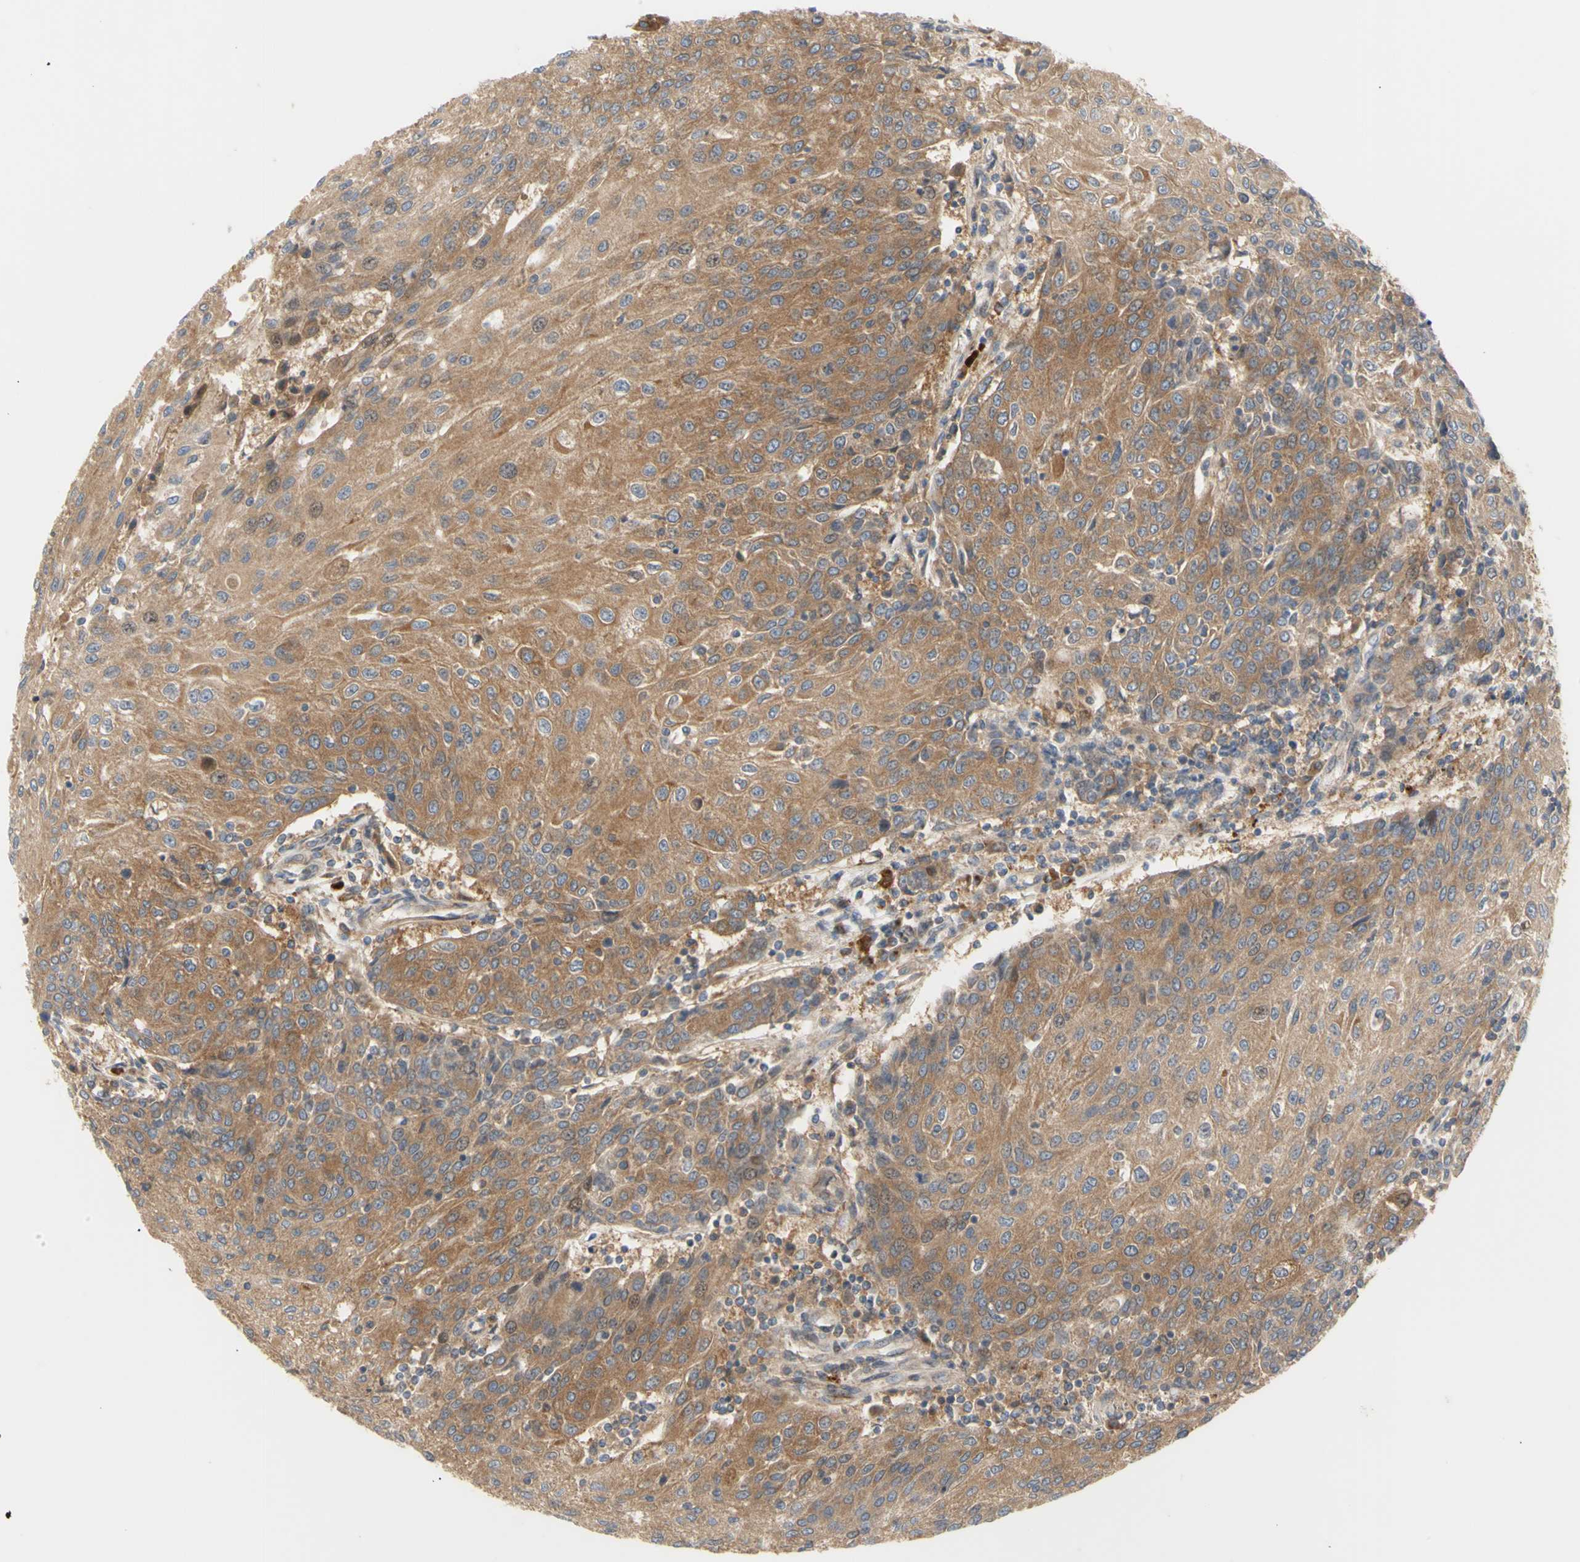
{"staining": {"intensity": "moderate", "quantity": ">75%", "location": "cytoplasmic/membranous"}, "tissue": "urothelial cancer", "cell_type": "Tumor cells", "image_type": "cancer", "snomed": [{"axis": "morphology", "description": "Urothelial carcinoma, High grade"}, {"axis": "topography", "description": "Urinary bladder"}], "caption": "IHC image of human urothelial carcinoma (high-grade) stained for a protein (brown), which demonstrates medium levels of moderate cytoplasmic/membranous staining in approximately >75% of tumor cells.", "gene": "TUBG2", "patient": {"sex": "female", "age": 85}}